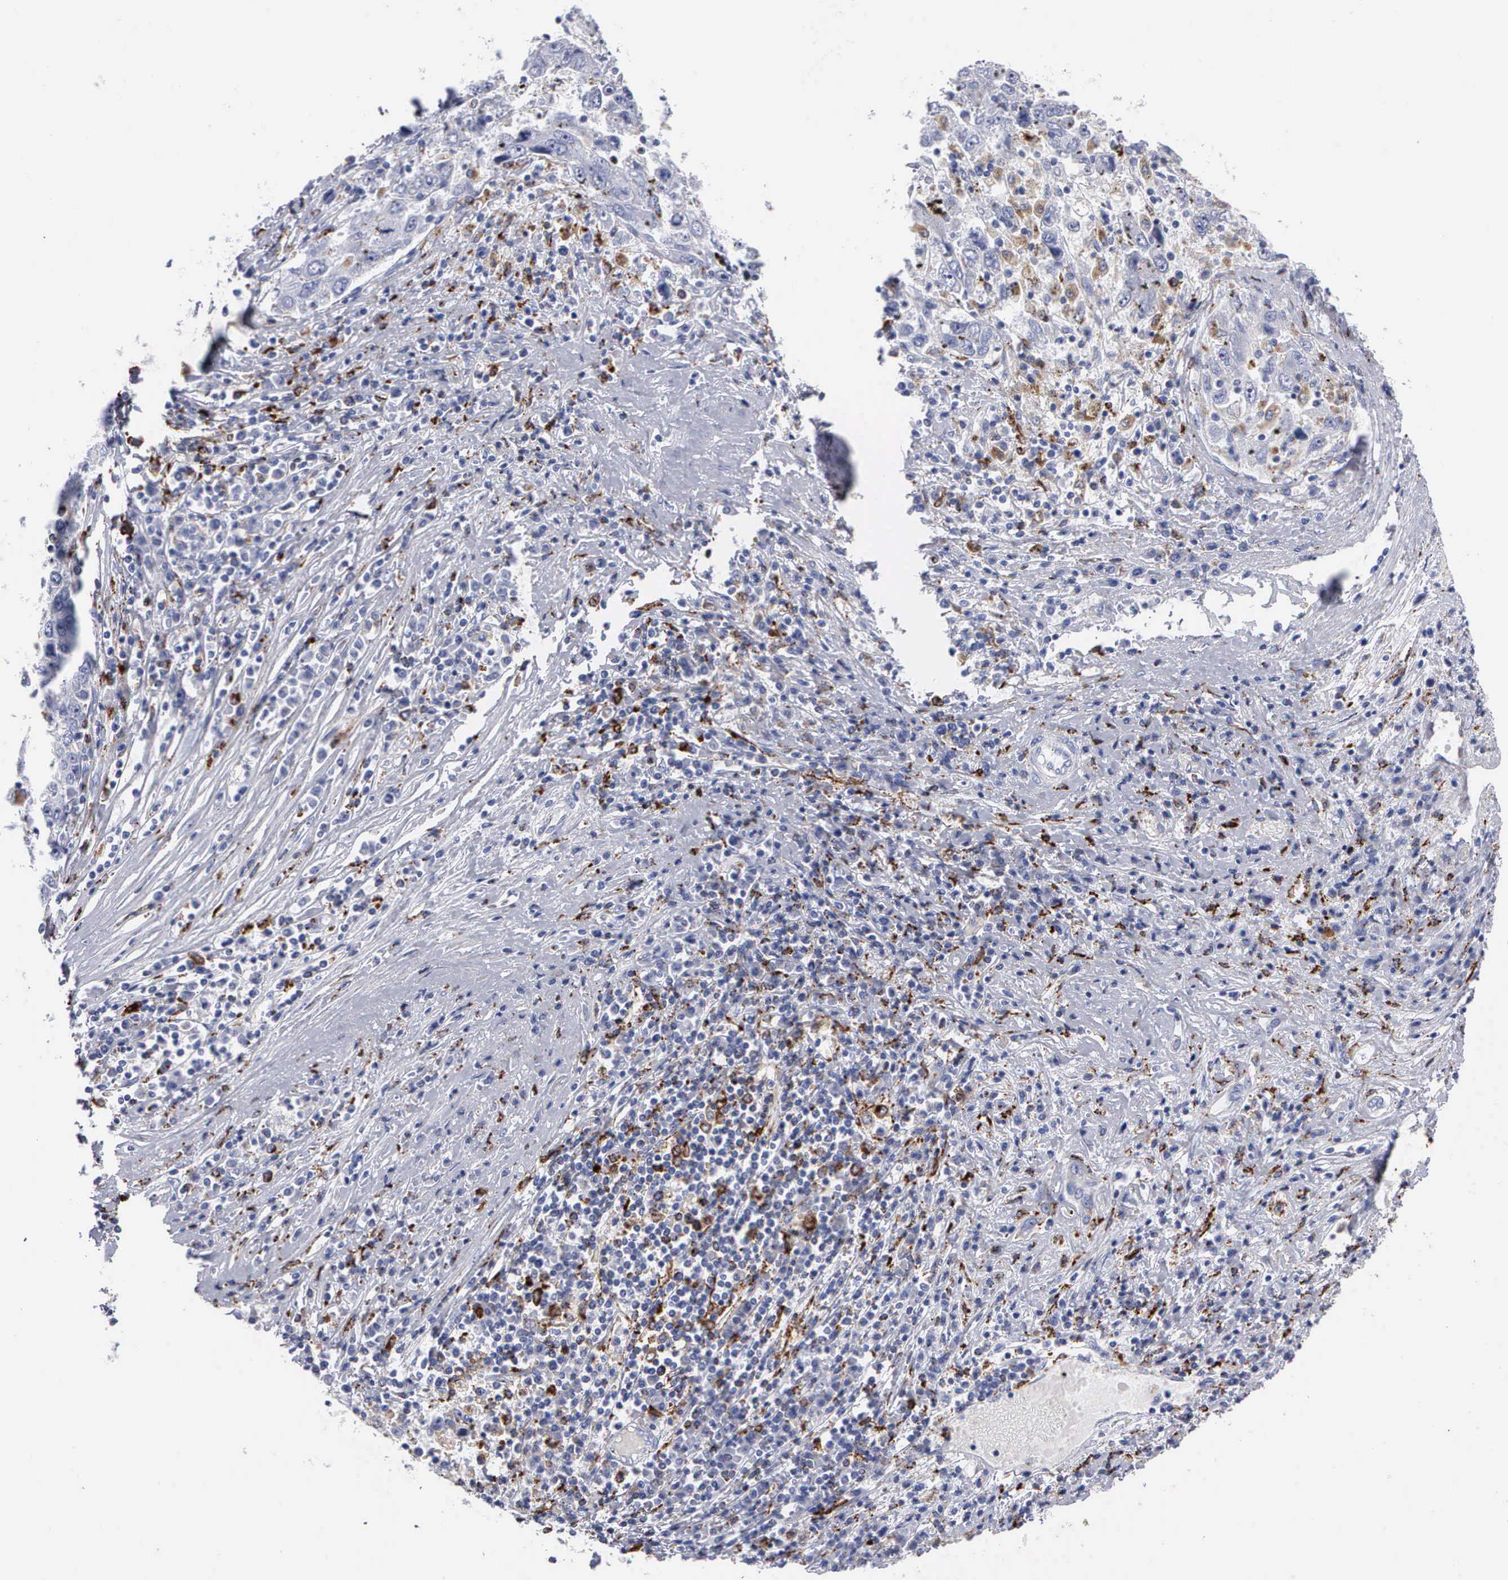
{"staining": {"intensity": "moderate", "quantity": "<25%", "location": "cytoplasmic/membranous"}, "tissue": "liver cancer", "cell_type": "Tumor cells", "image_type": "cancer", "snomed": [{"axis": "morphology", "description": "Carcinoma, Hepatocellular, NOS"}, {"axis": "topography", "description": "Liver"}], "caption": "Moderate cytoplasmic/membranous expression for a protein is seen in approximately <25% of tumor cells of liver hepatocellular carcinoma using immunohistochemistry.", "gene": "CTSH", "patient": {"sex": "male", "age": 49}}